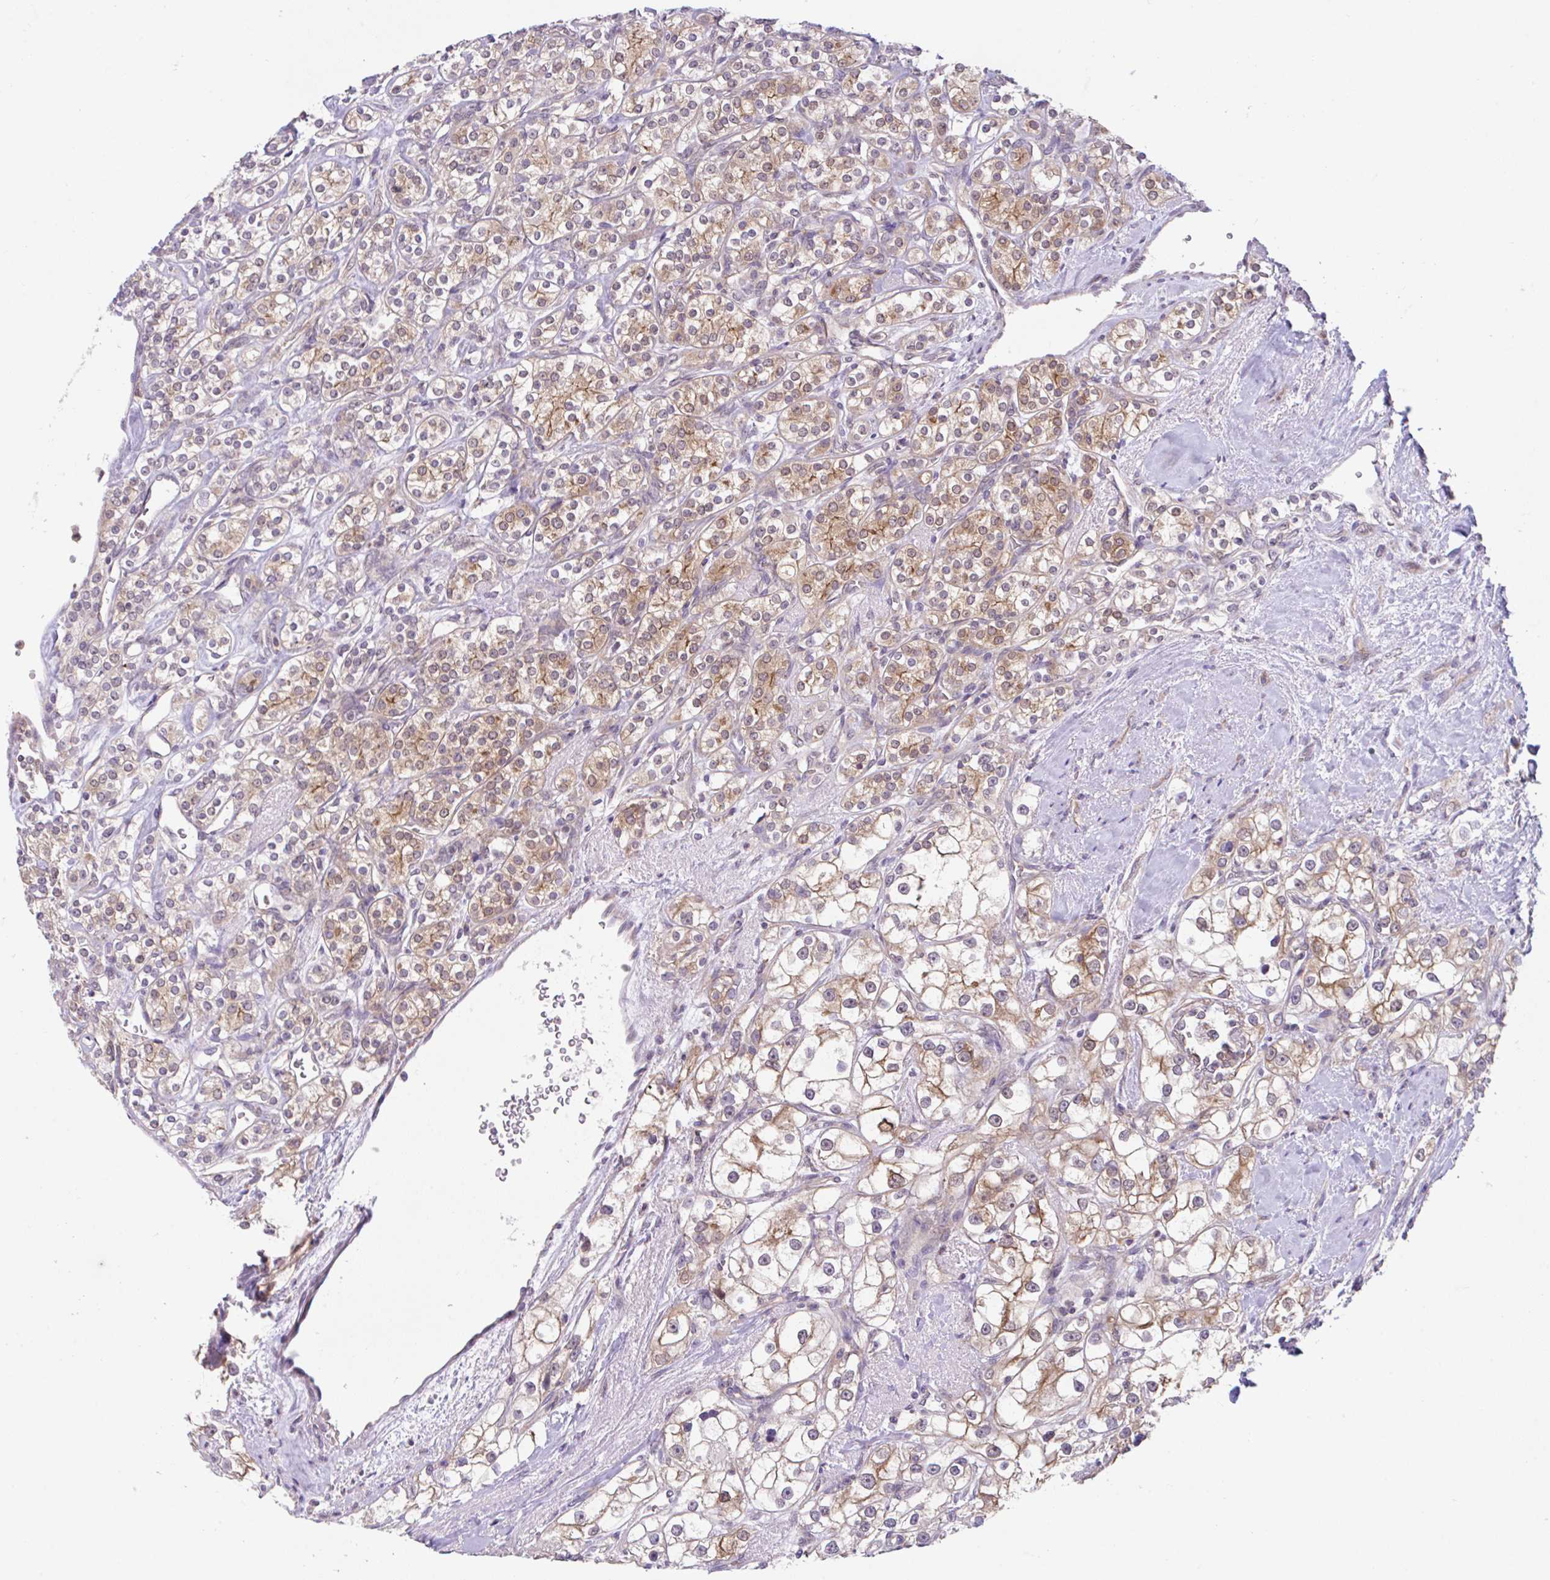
{"staining": {"intensity": "moderate", "quantity": "25%-75%", "location": "cytoplasmic/membranous,nuclear"}, "tissue": "renal cancer", "cell_type": "Tumor cells", "image_type": "cancer", "snomed": [{"axis": "morphology", "description": "Adenocarcinoma, NOS"}, {"axis": "topography", "description": "Kidney"}], "caption": "IHC of human renal cancer exhibits medium levels of moderate cytoplasmic/membranous and nuclear expression in approximately 25%-75% of tumor cells.", "gene": "RALBP1", "patient": {"sex": "male", "age": 77}}